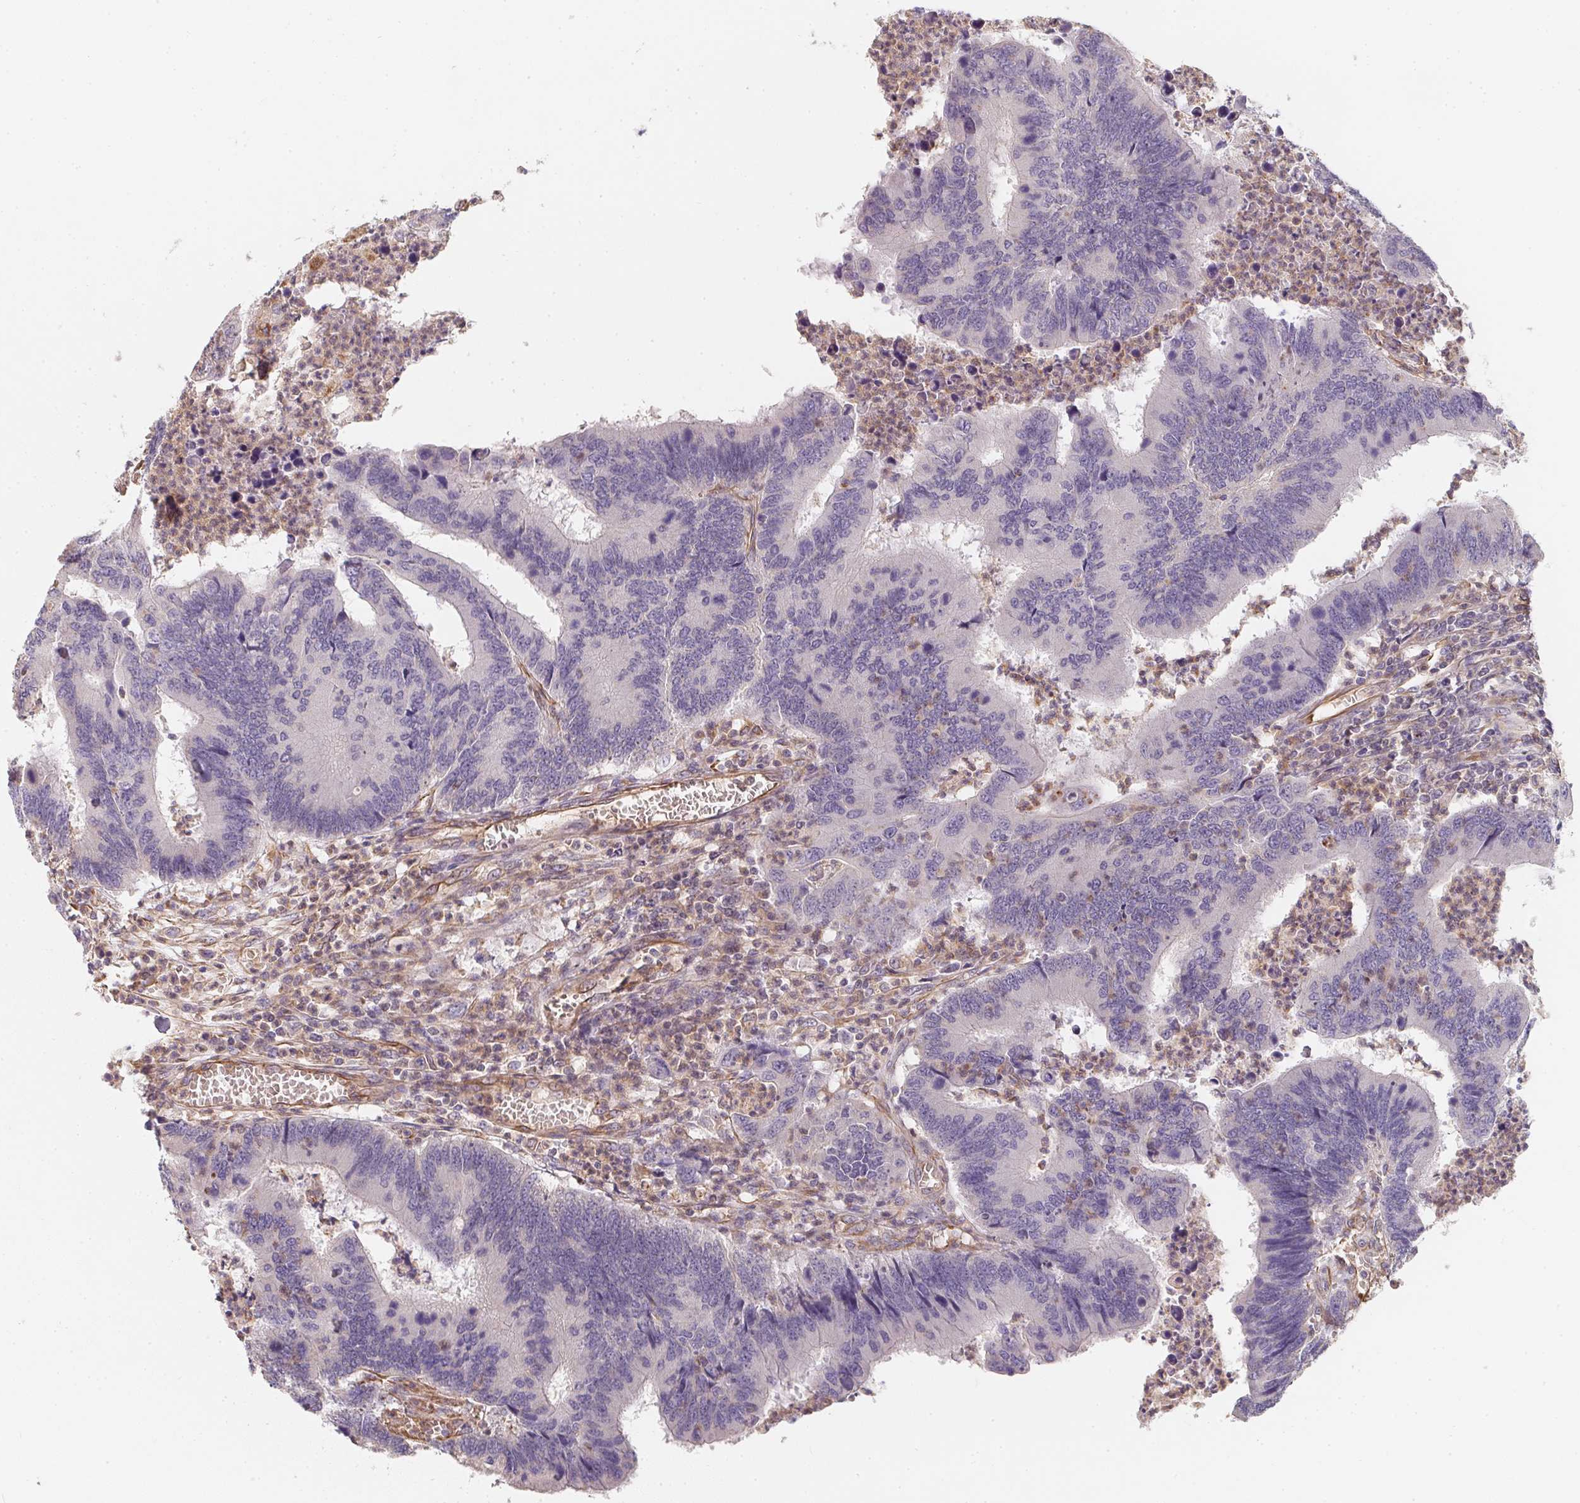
{"staining": {"intensity": "negative", "quantity": "none", "location": "none"}, "tissue": "colorectal cancer", "cell_type": "Tumor cells", "image_type": "cancer", "snomed": [{"axis": "morphology", "description": "Adenocarcinoma, NOS"}, {"axis": "topography", "description": "Colon"}], "caption": "A histopathology image of human colorectal adenocarcinoma is negative for staining in tumor cells.", "gene": "TBKBP1", "patient": {"sex": "female", "age": 67}}